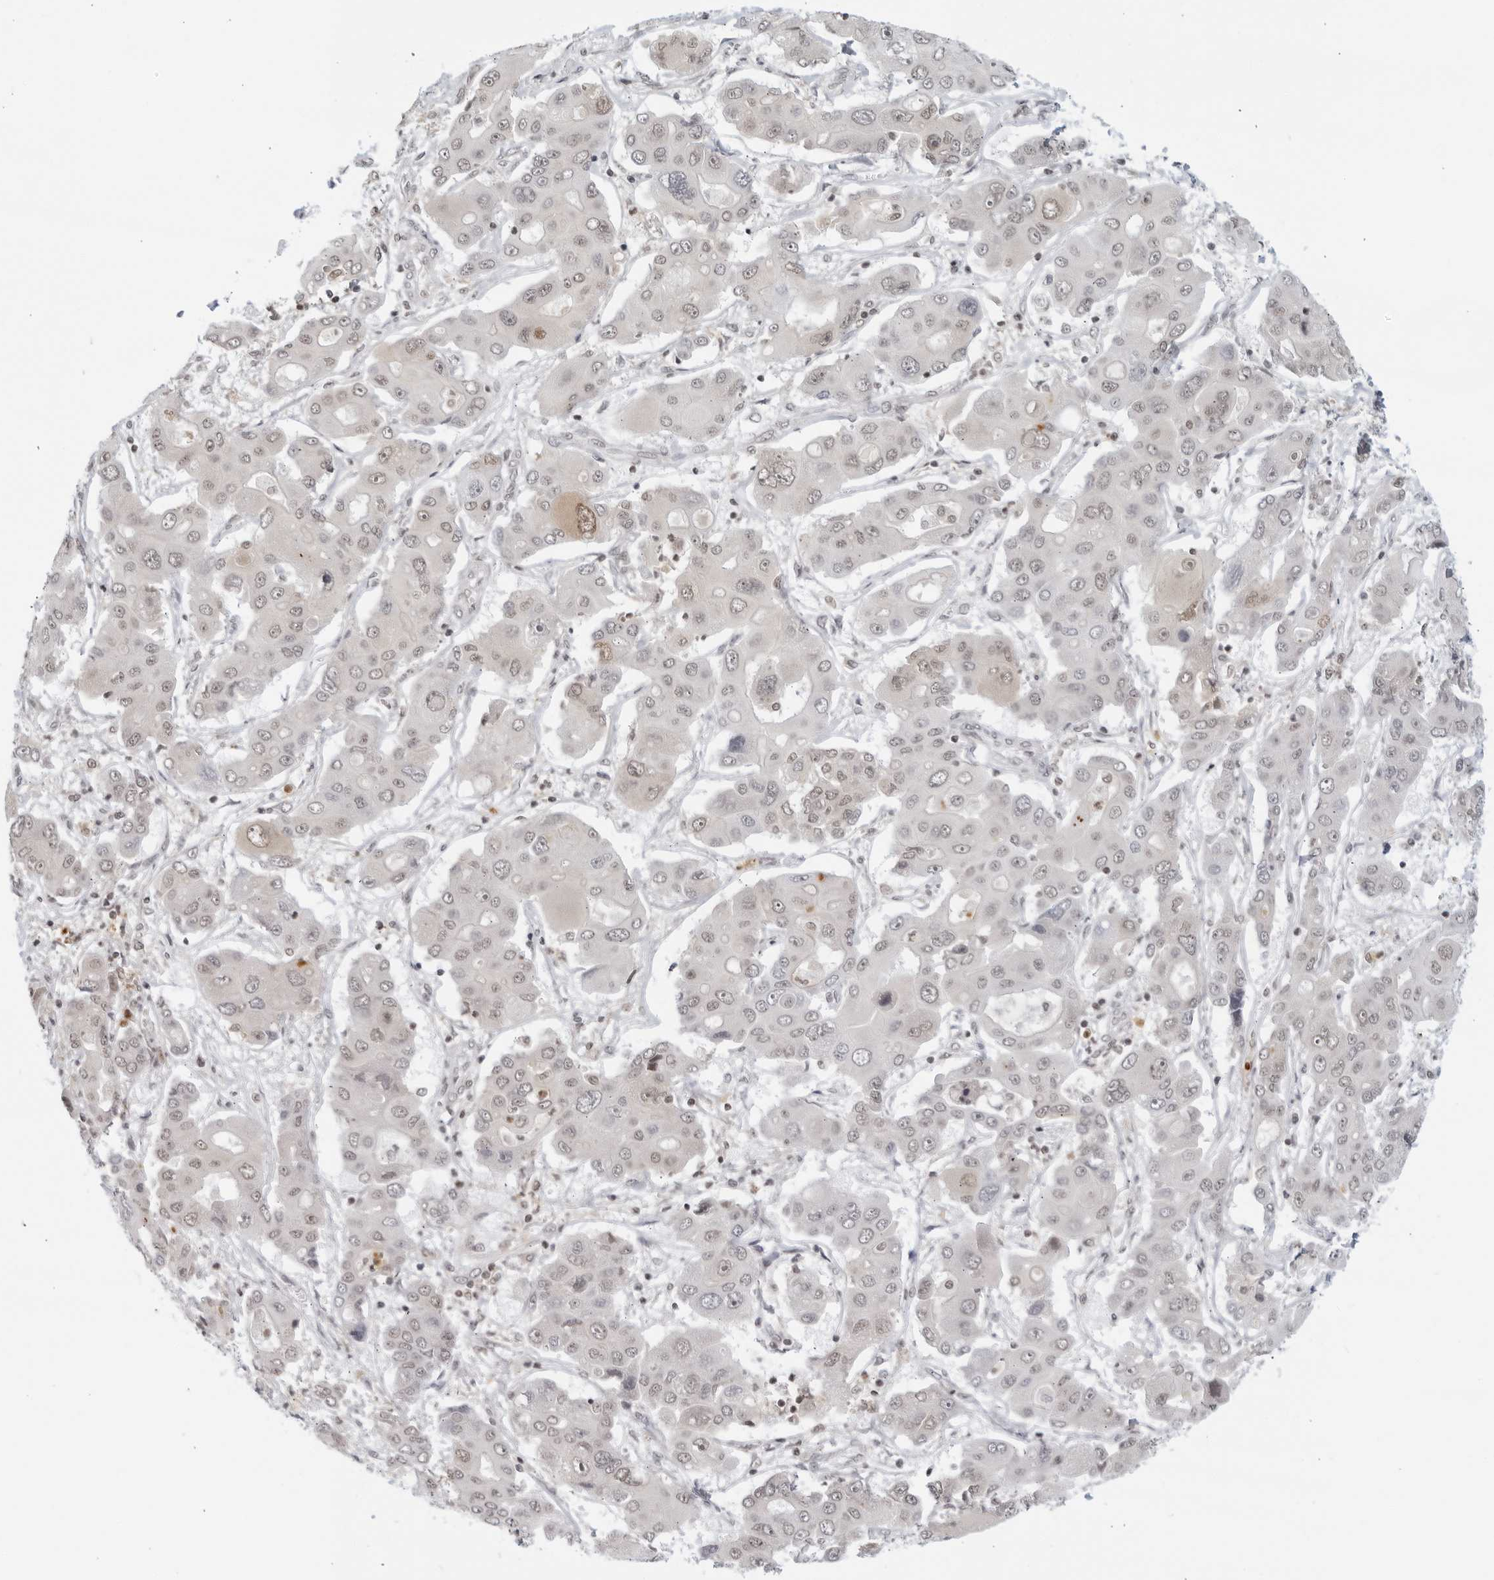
{"staining": {"intensity": "weak", "quantity": "25%-75%", "location": "nuclear"}, "tissue": "liver cancer", "cell_type": "Tumor cells", "image_type": "cancer", "snomed": [{"axis": "morphology", "description": "Cholangiocarcinoma"}, {"axis": "topography", "description": "Liver"}], "caption": "A micrograph of human liver cancer (cholangiocarcinoma) stained for a protein shows weak nuclear brown staining in tumor cells.", "gene": "CC2D1B", "patient": {"sex": "male", "age": 67}}